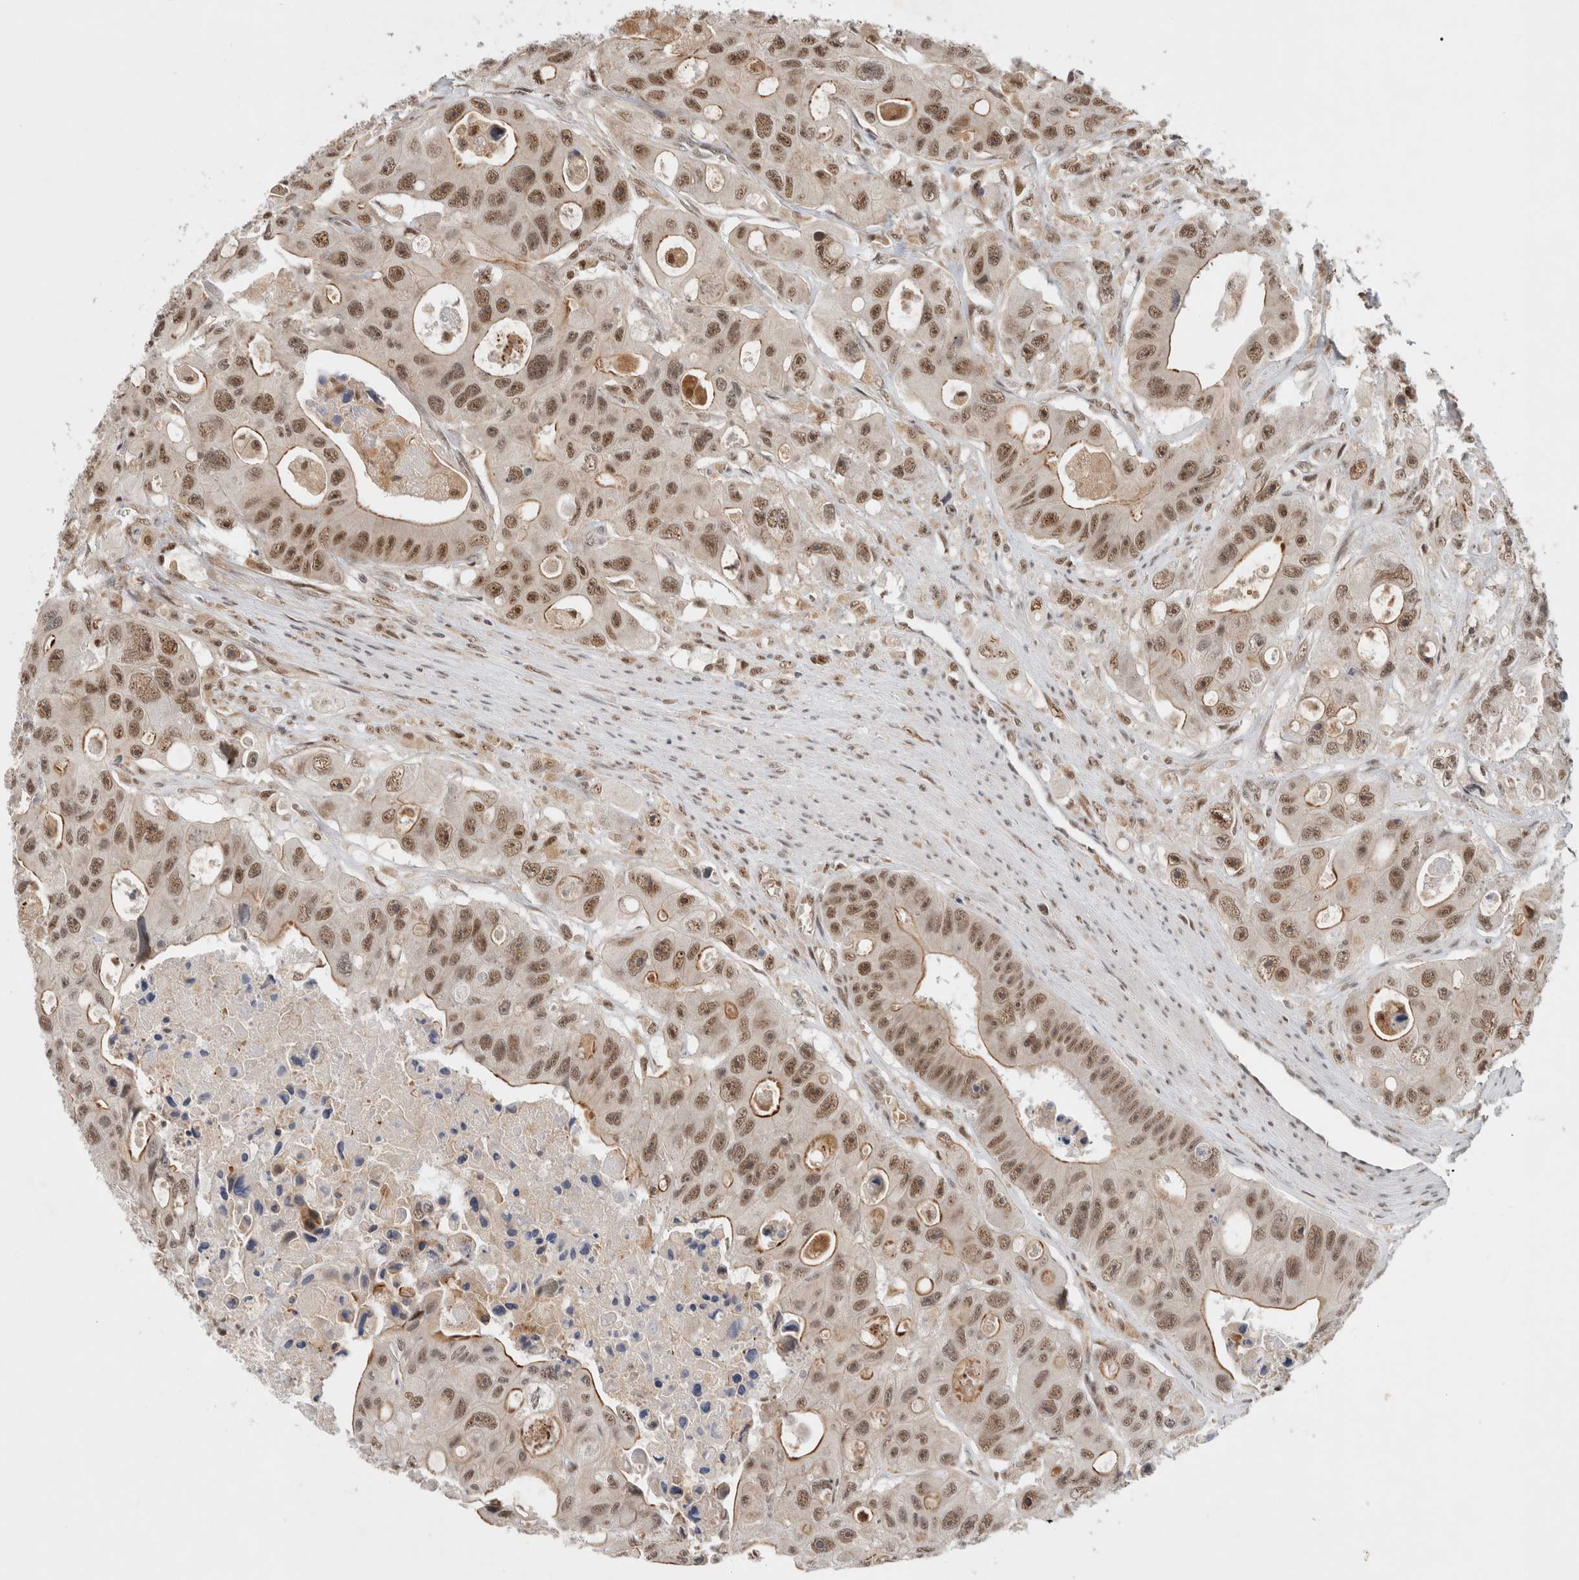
{"staining": {"intensity": "moderate", "quantity": ">75%", "location": "cytoplasmic/membranous,nuclear"}, "tissue": "colorectal cancer", "cell_type": "Tumor cells", "image_type": "cancer", "snomed": [{"axis": "morphology", "description": "Adenocarcinoma, NOS"}, {"axis": "topography", "description": "Colon"}], "caption": "IHC of adenocarcinoma (colorectal) reveals medium levels of moderate cytoplasmic/membranous and nuclear positivity in about >75% of tumor cells.", "gene": "NCAPG2", "patient": {"sex": "female", "age": 46}}